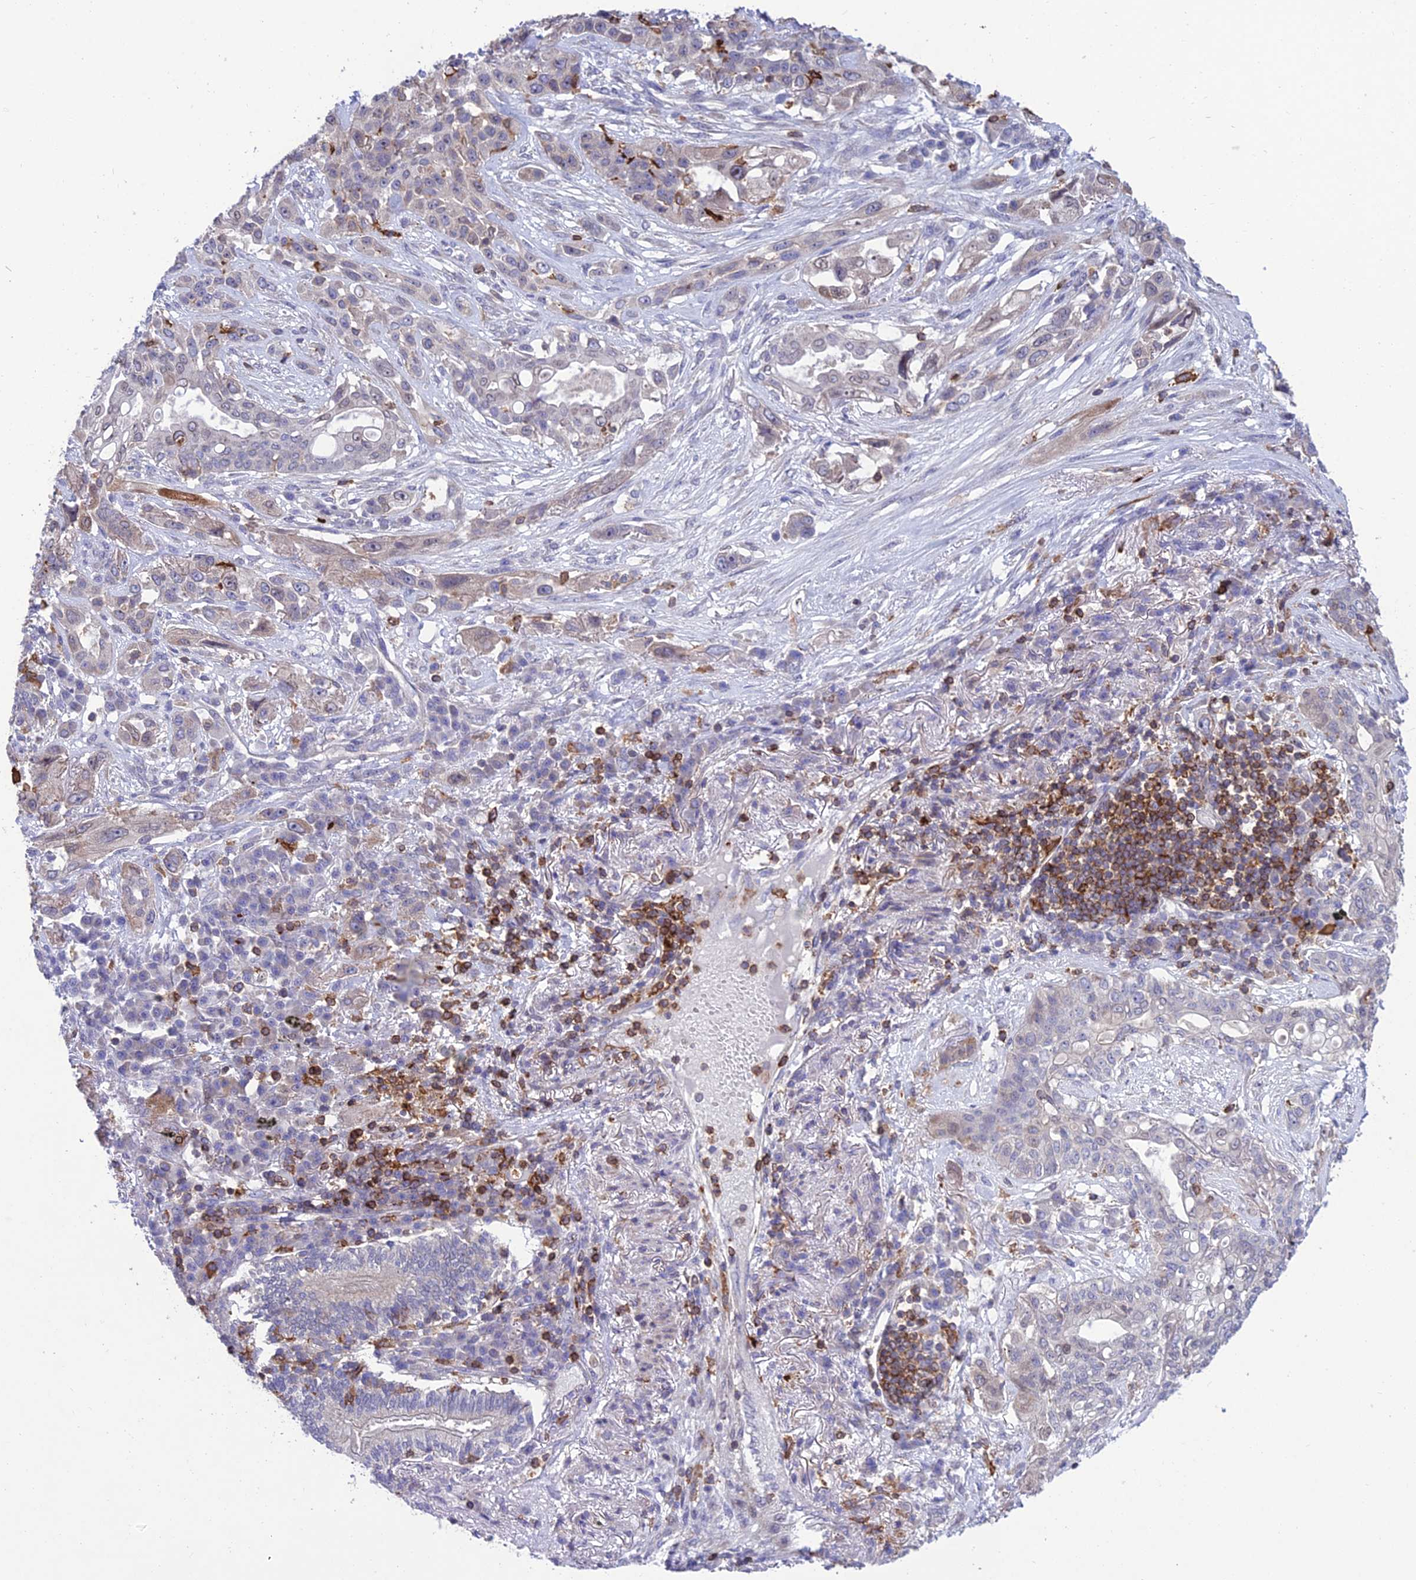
{"staining": {"intensity": "negative", "quantity": "none", "location": "none"}, "tissue": "lung cancer", "cell_type": "Tumor cells", "image_type": "cancer", "snomed": [{"axis": "morphology", "description": "Squamous cell carcinoma, NOS"}, {"axis": "topography", "description": "Lung"}], "caption": "Immunohistochemistry of squamous cell carcinoma (lung) displays no positivity in tumor cells. (DAB immunohistochemistry, high magnification).", "gene": "FAM76A", "patient": {"sex": "female", "age": 70}}